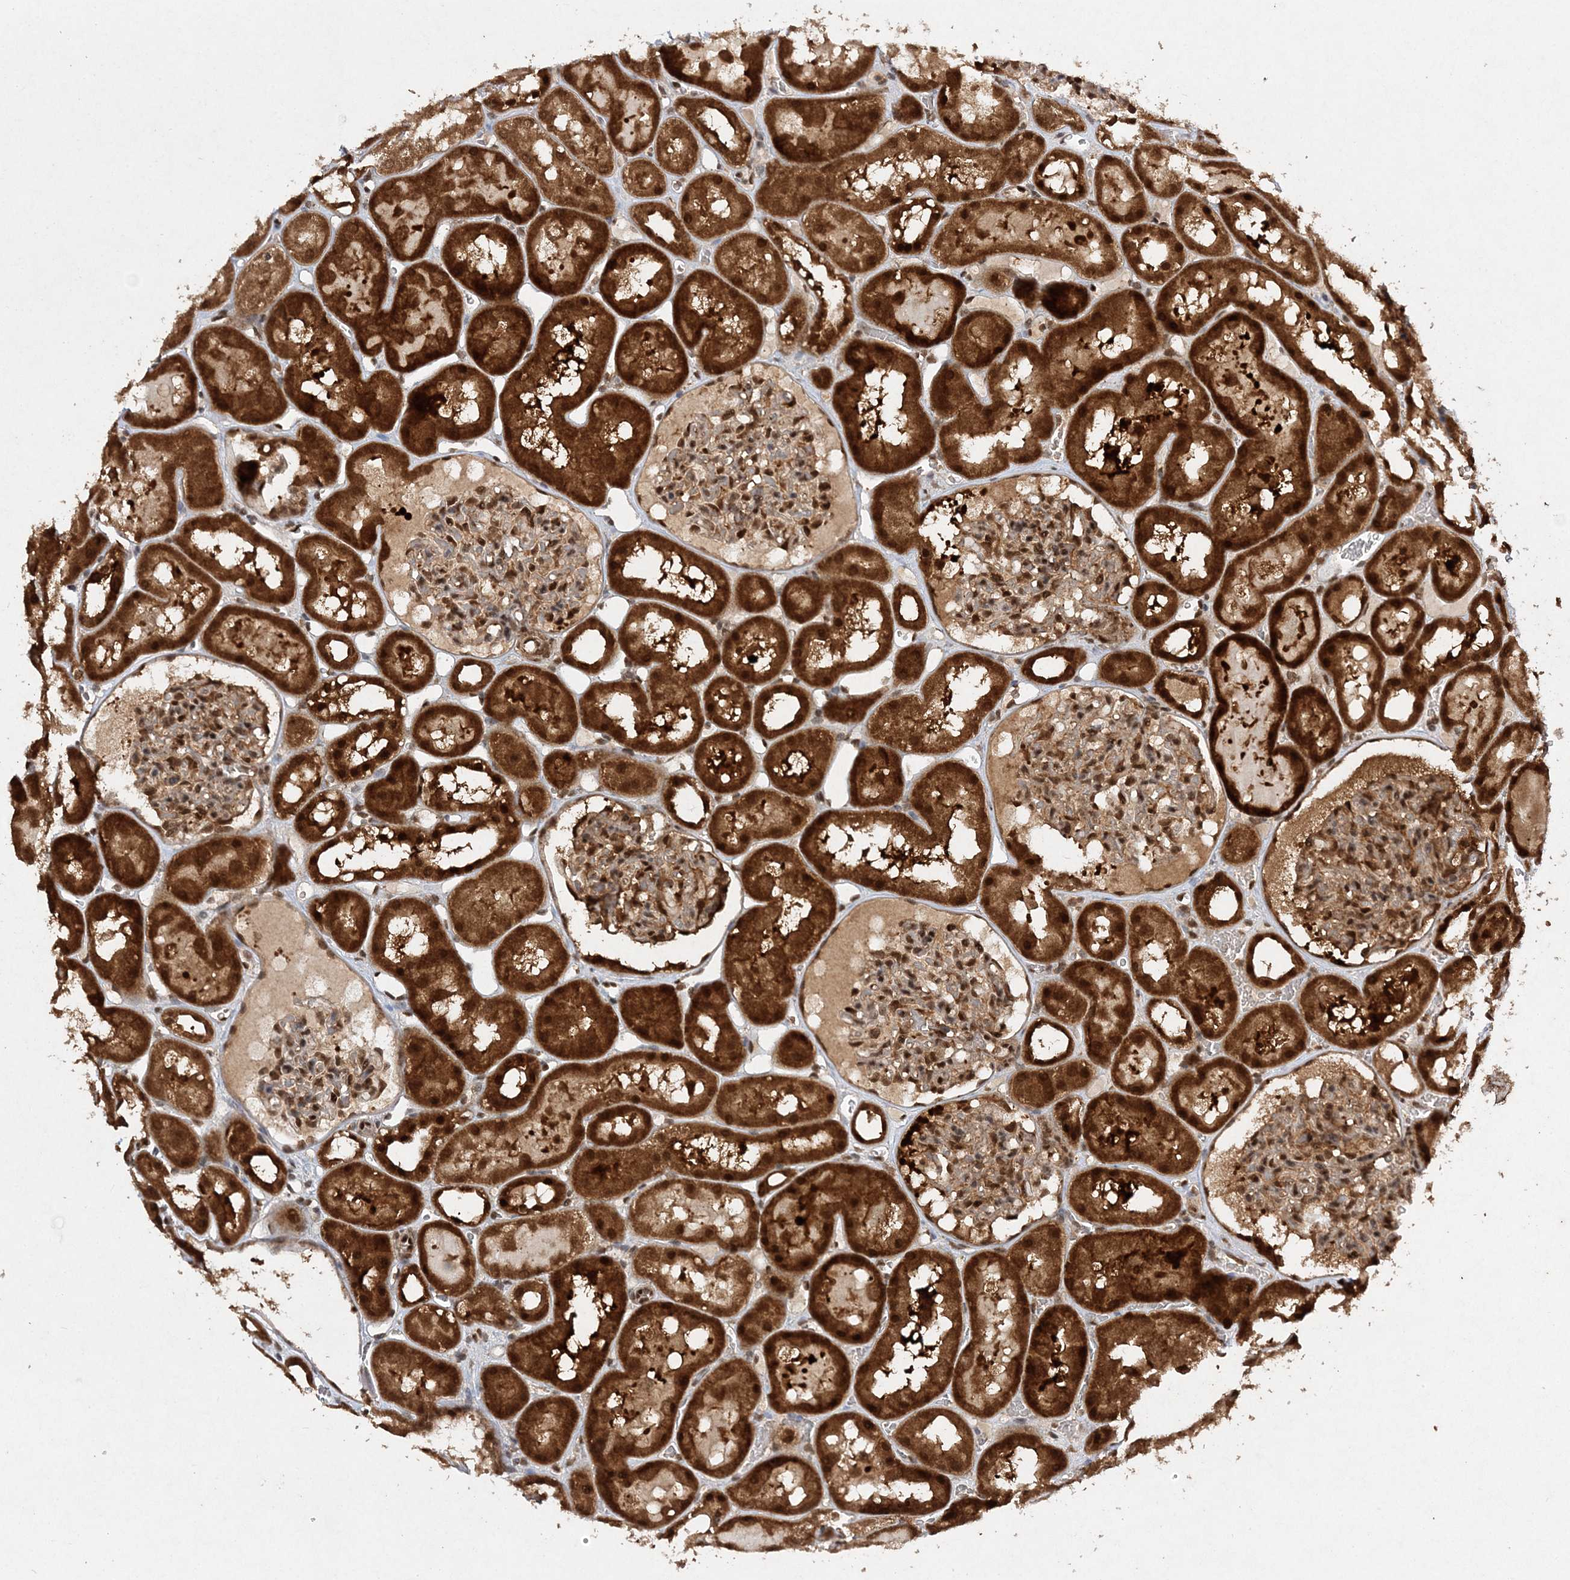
{"staining": {"intensity": "moderate", "quantity": "25%-75%", "location": "nuclear"}, "tissue": "kidney", "cell_type": "Cells in glomeruli", "image_type": "normal", "snomed": [{"axis": "morphology", "description": "Normal tissue, NOS"}, {"axis": "topography", "description": "Kidney"}, {"axis": "topography", "description": "Urinary bladder"}], "caption": "Brown immunohistochemical staining in normal human kidney exhibits moderate nuclear staining in about 25%-75% of cells in glomeruli. (DAB IHC, brown staining for protein, blue staining for nuclei).", "gene": "NIF3L1", "patient": {"sex": "male", "age": 16}}